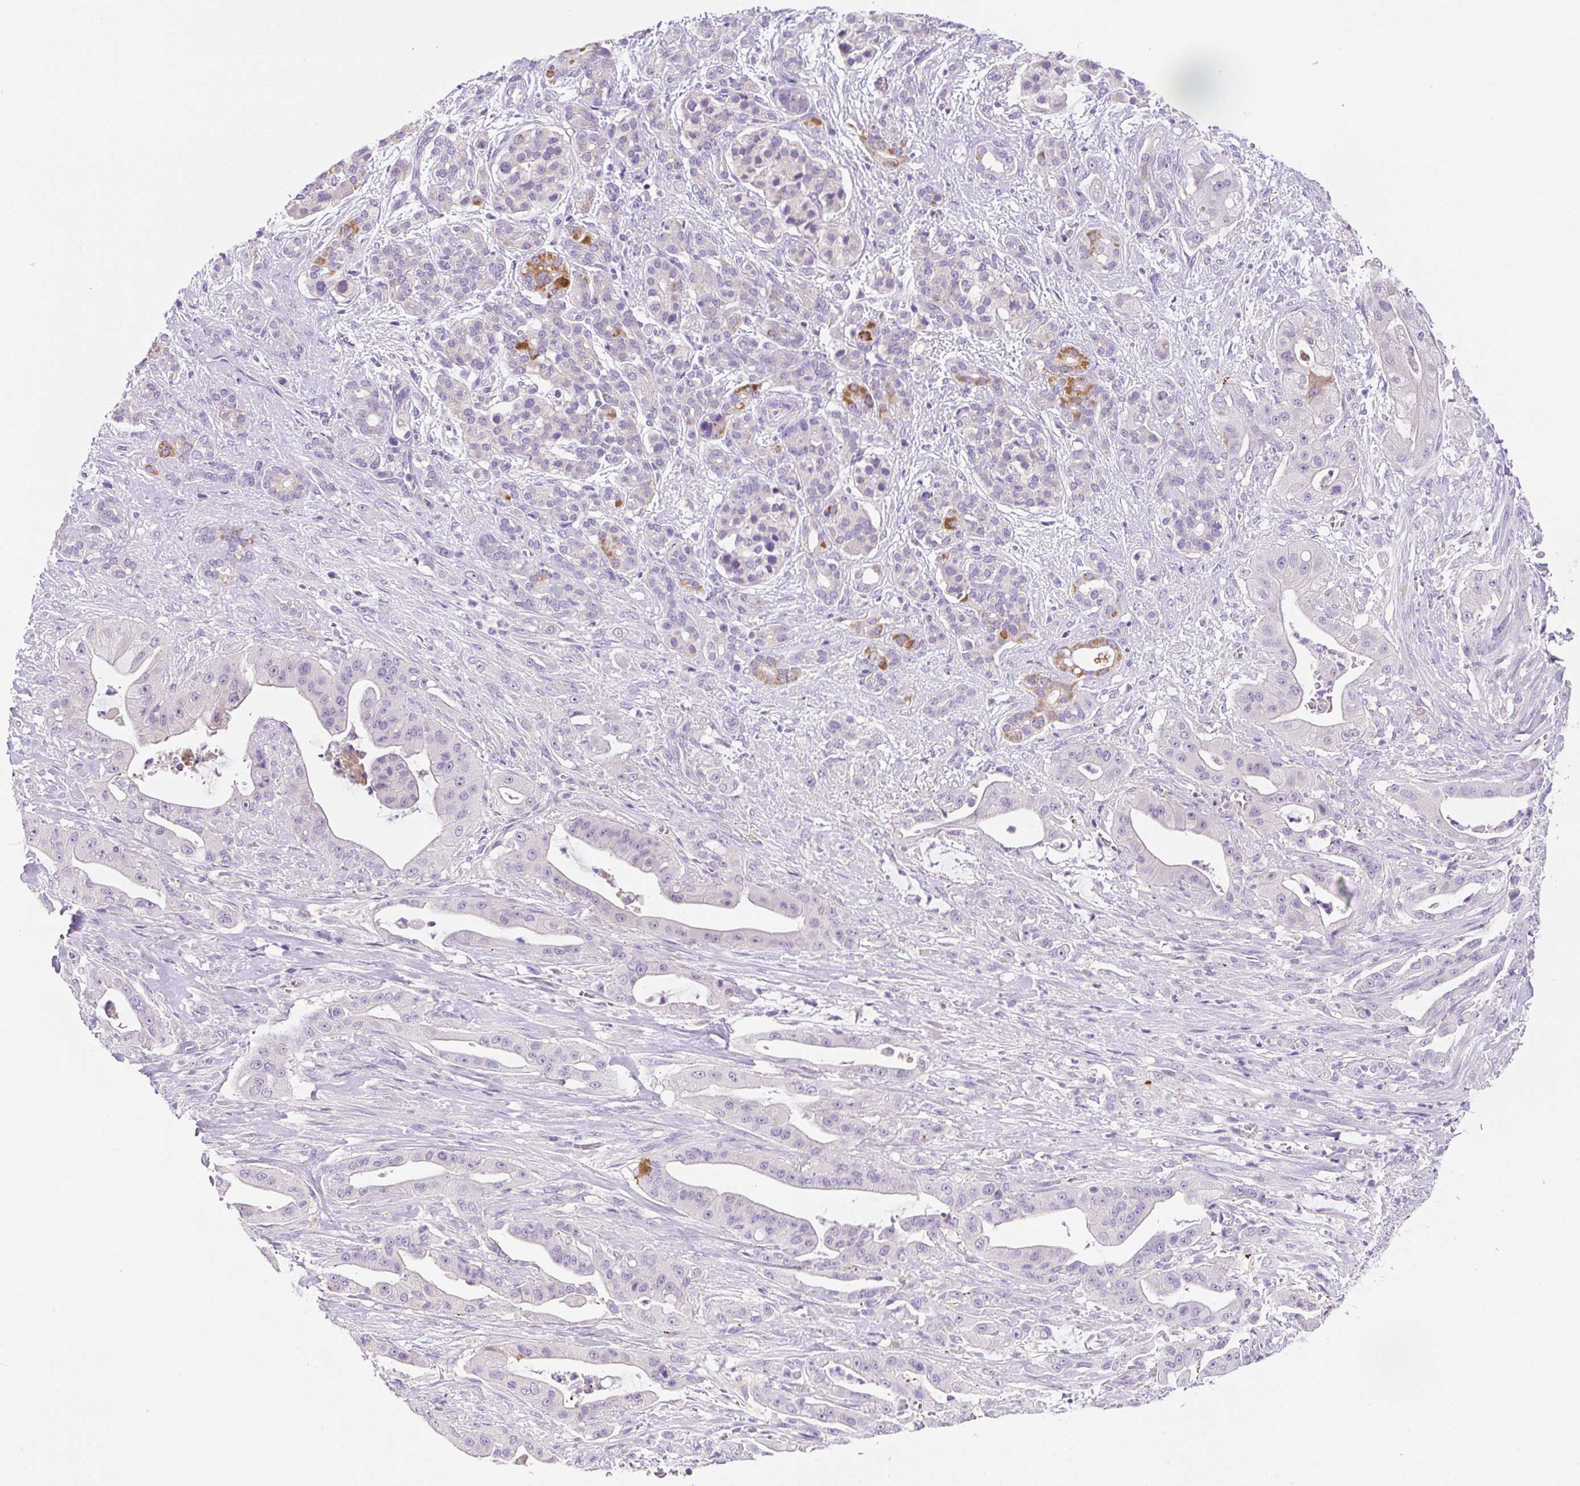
{"staining": {"intensity": "negative", "quantity": "none", "location": "none"}, "tissue": "pancreatic cancer", "cell_type": "Tumor cells", "image_type": "cancer", "snomed": [{"axis": "morphology", "description": "Adenocarcinoma, NOS"}, {"axis": "topography", "description": "Pancreas"}], "caption": "This is an immunohistochemistry photomicrograph of human pancreatic adenocarcinoma. There is no positivity in tumor cells.", "gene": "NDST3", "patient": {"sex": "male", "age": 57}}